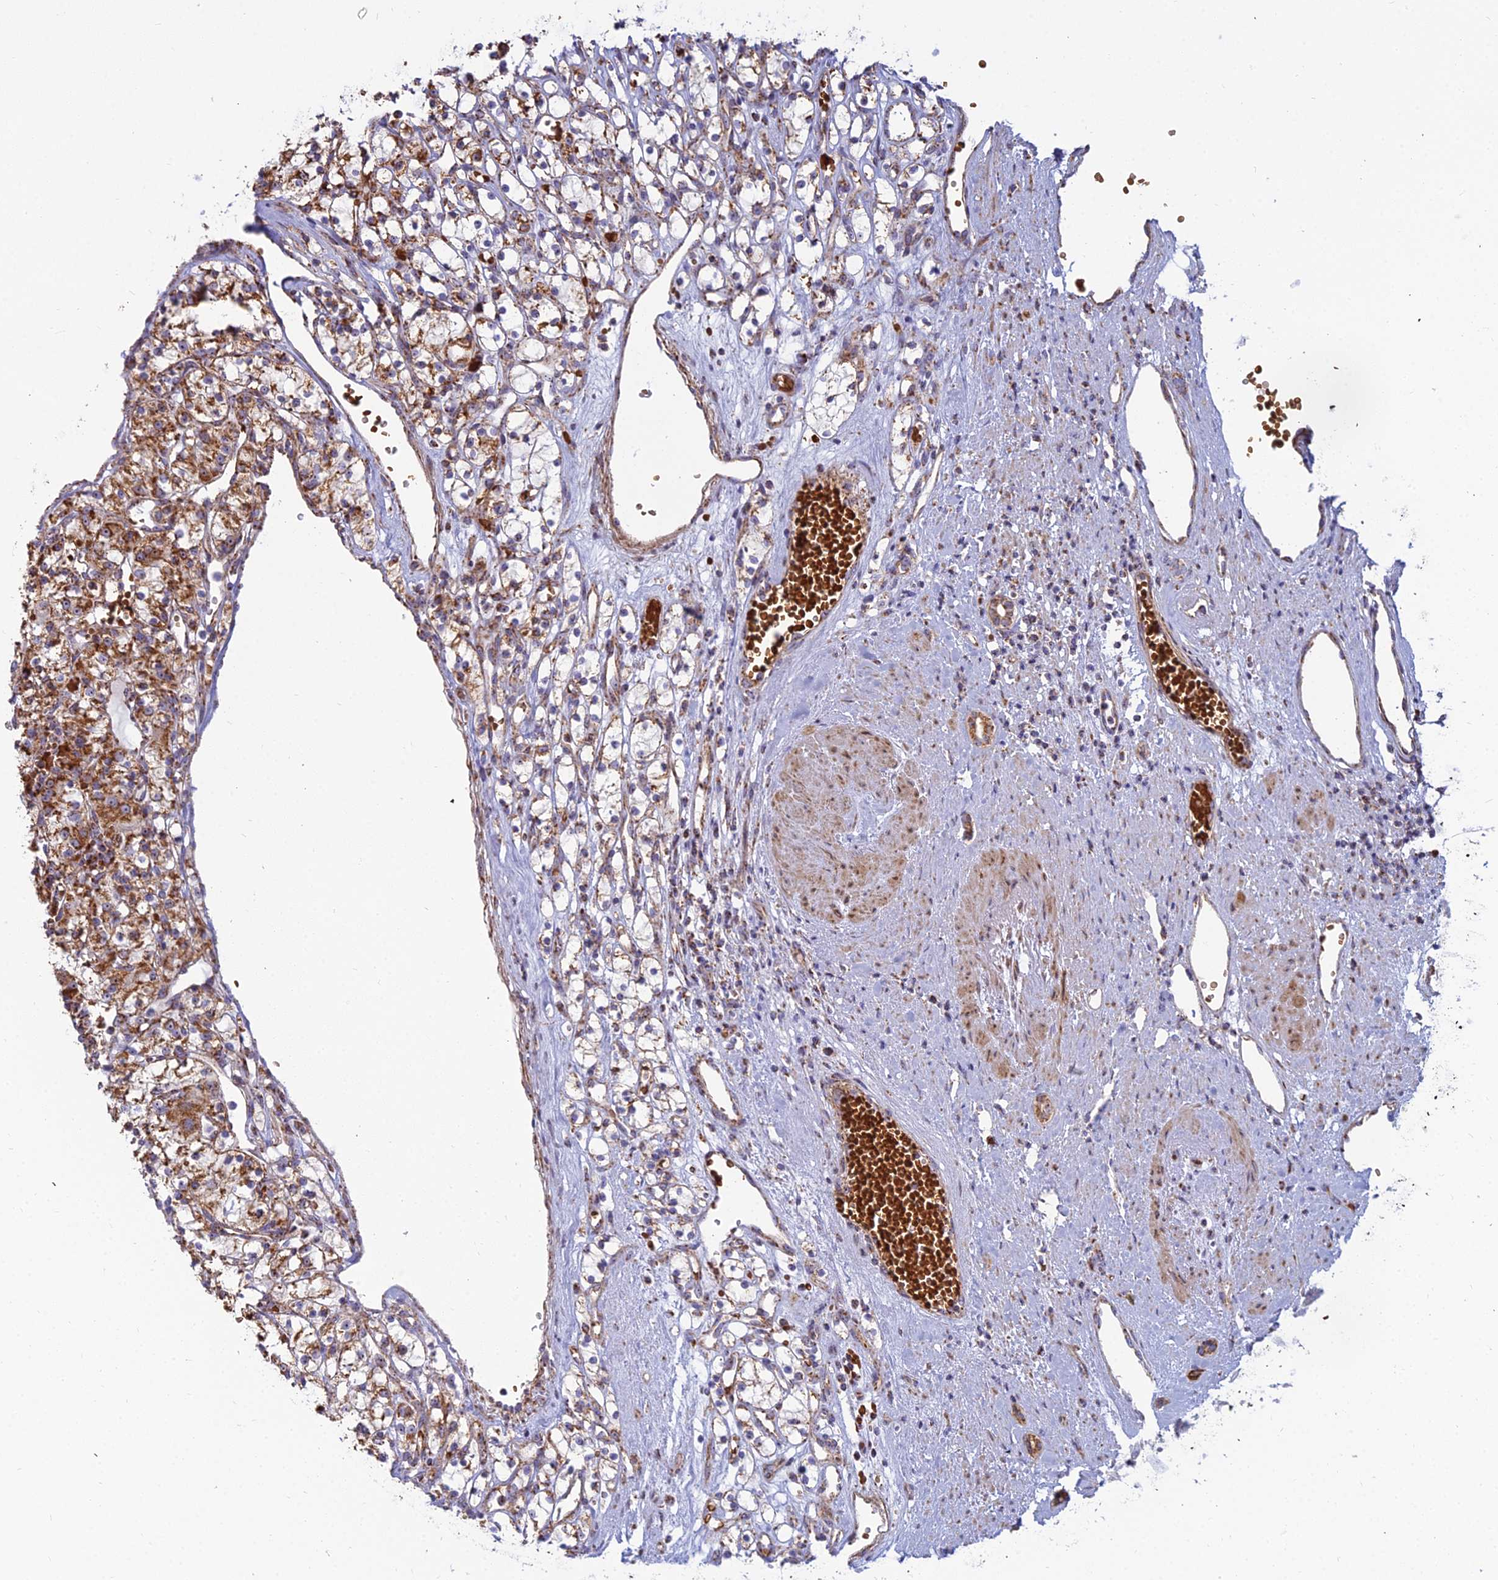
{"staining": {"intensity": "strong", "quantity": "25%-75%", "location": "cytoplasmic/membranous"}, "tissue": "renal cancer", "cell_type": "Tumor cells", "image_type": "cancer", "snomed": [{"axis": "morphology", "description": "Adenocarcinoma, NOS"}, {"axis": "topography", "description": "Kidney"}], "caption": "This photomicrograph shows immunohistochemistry staining of human renal cancer, with high strong cytoplasmic/membranous staining in approximately 25%-75% of tumor cells.", "gene": "SLC35F4", "patient": {"sex": "female", "age": 59}}